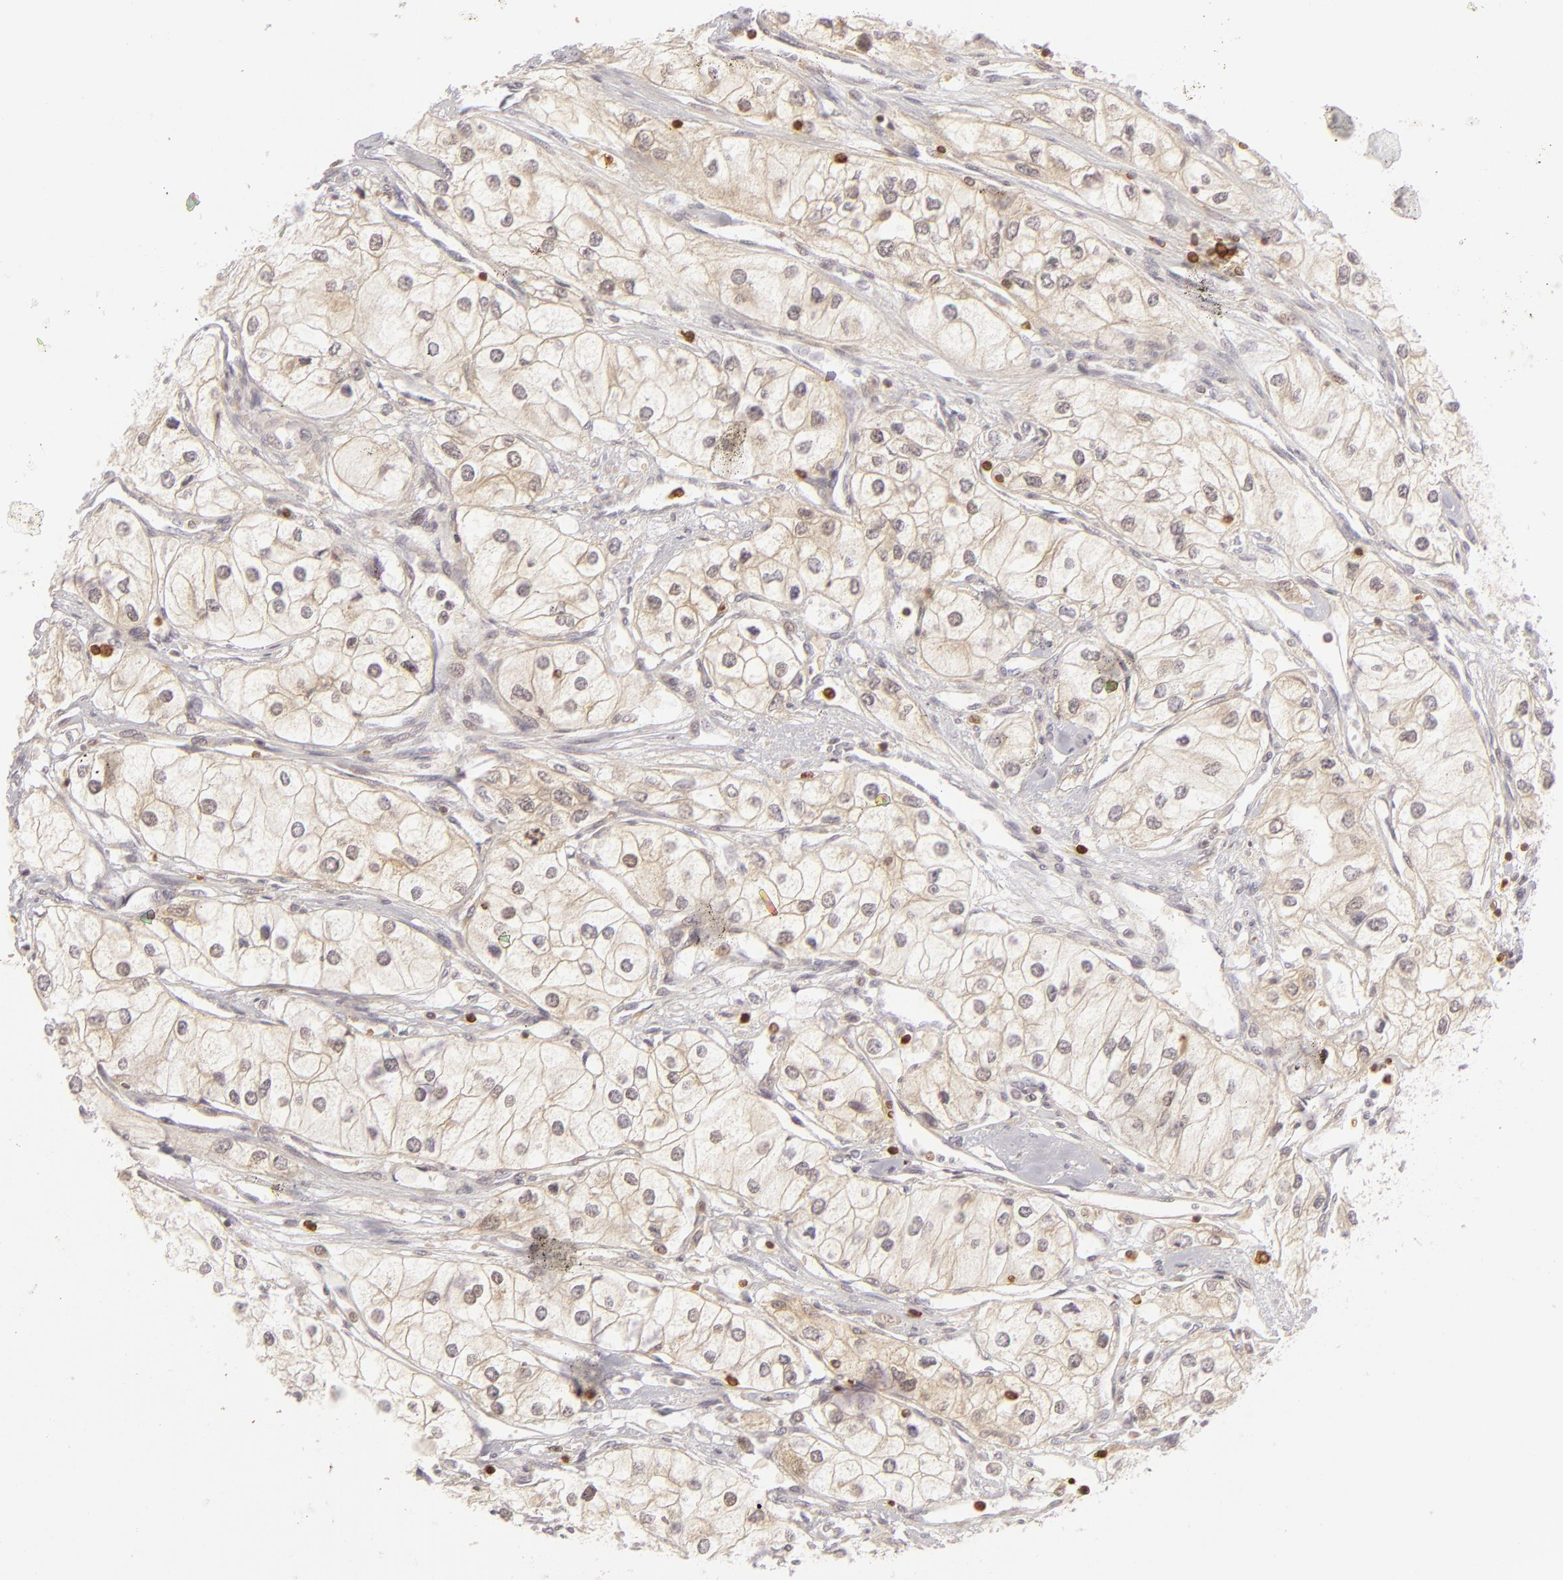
{"staining": {"intensity": "weak", "quantity": "<25%", "location": "cytoplasmic/membranous"}, "tissue": "renal cancer", "cell_type": "Tumor cells", "image_type": "cancer", "snomed": [{"axis": "morphology", "description": "Adenocarcinoma, NOS"}, {"axis": "topography", "description": "Kidney"}], "caption": "The micrograph reveals no staining of tumor cells in renal adenocarcinoma. Nuclei are stained in blue.", "gene": "APOBEC3G", "patient": {"sex": "male", "age": 57}}